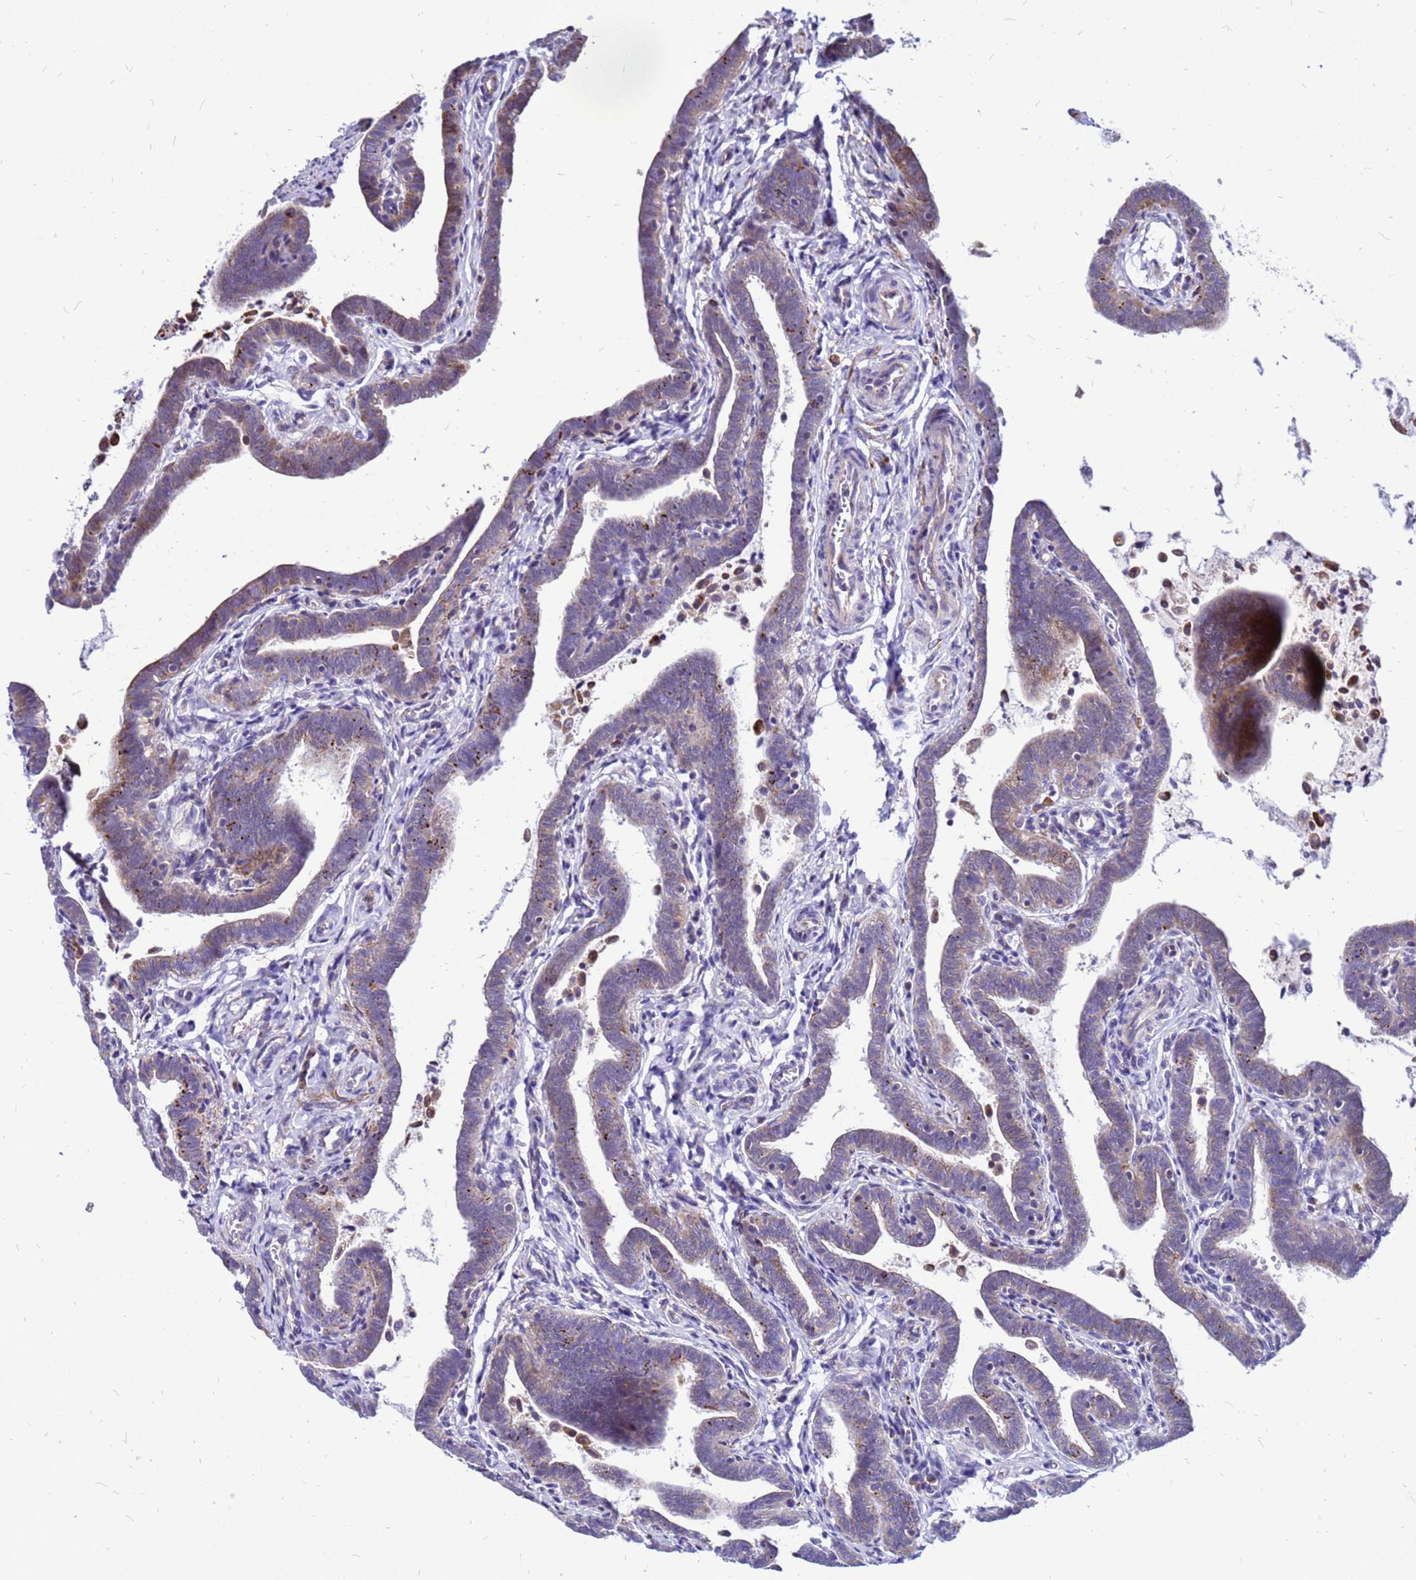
{"staining": {"intensity": "moderate", "quantity": "25%-75%", "location": "cytoplasmic/membranous"}, "tissue": "fallopian tube", "cell_type": "Glandular cells", "image_type": "normal", "snomed": [{"axis": "morphology", "description": "Normal tissue, NOS"}, {"axis": "topography", "description": "Fallopian tube"}], "caption": "Fallopian tube stained with immunohistochemistry (IHC) shows moderate cytoplasmic/membranous positivity in about 25%-75% of glandular cells.", "gene": "FHIP1A", "patient": {"sex": "female", "age": 36}}